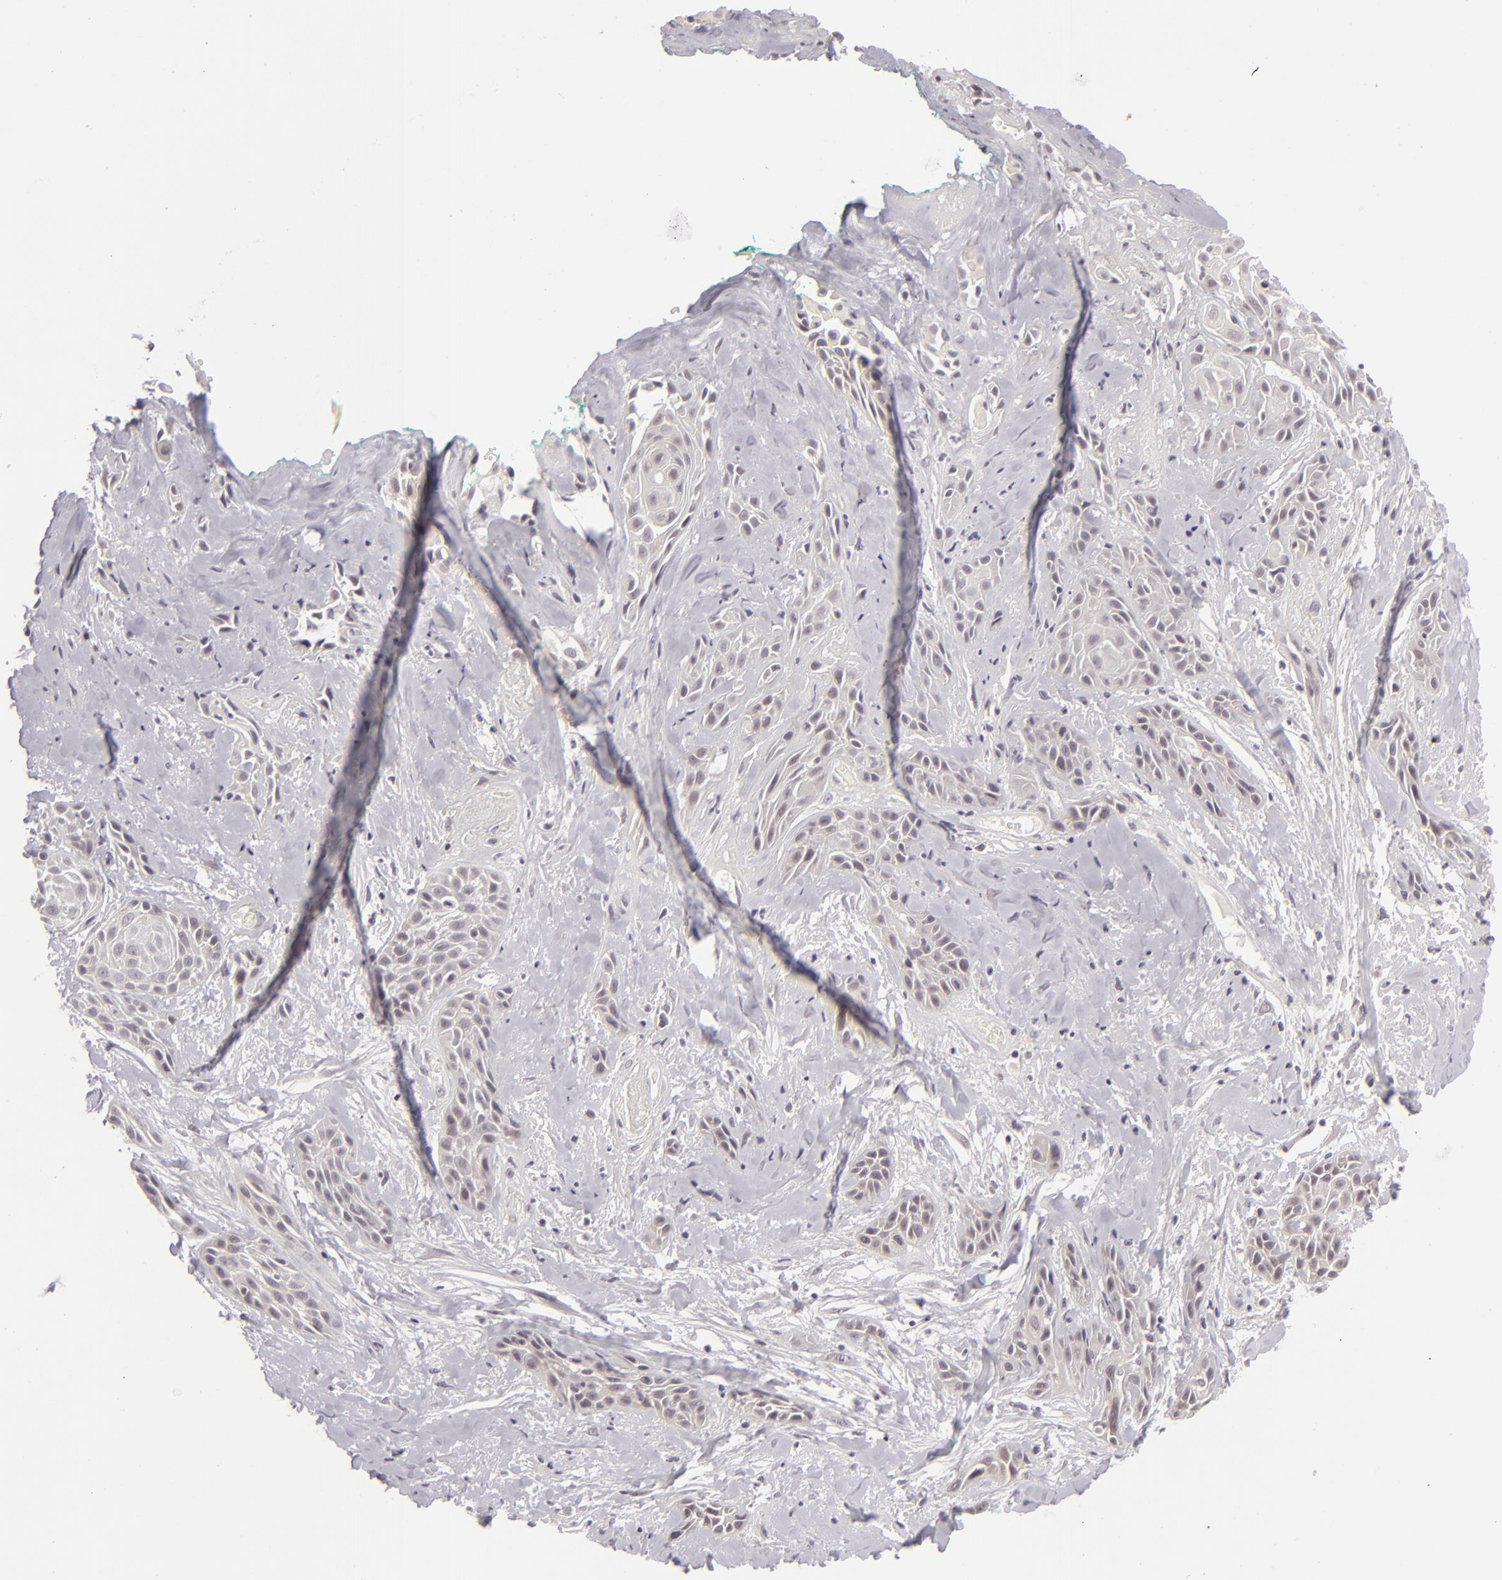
{"staining": {"intensity": "weak", "quantity": "25%-75%", "location": "cytoplasmic/membranous"}, "tissue": "skin cancer", "cell_type": "Tumor cells", "image_type": "cancer", "snomed": [{"axis": "morphology", "description": "Squamous cell carcinoma, NOS"}, {"axis": "topography", "description": "Skin"}, {"axis": "topography", "description": "Anal"}], "caption": "Weak cytoplasmic/membranous staining is identified in approximately 25%-75% of tumor cells in skin cancer.", "gene": "DLG3", "patient": {"sex": "male", "age": 64}}